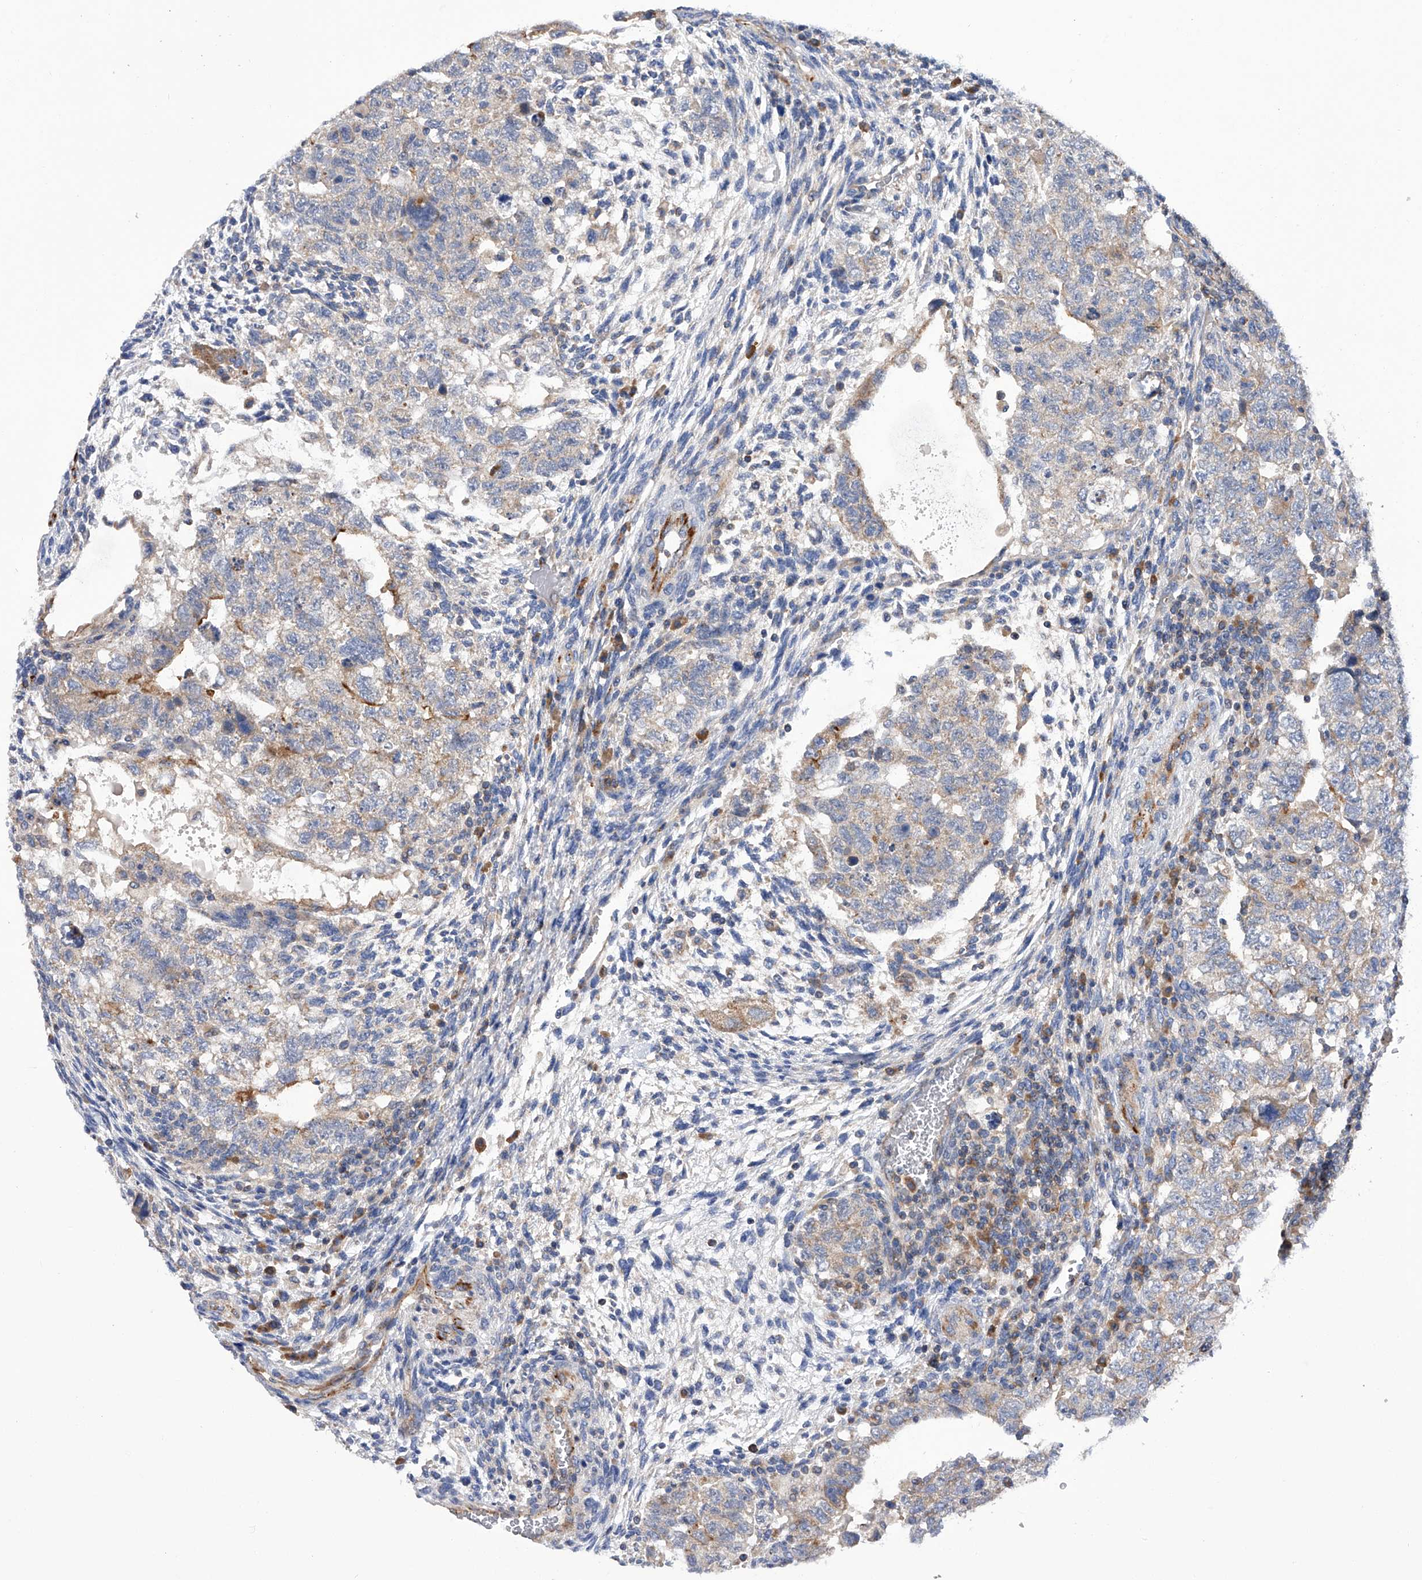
{"staining": {"intensity": "moderate", "quantity": "<25%", "location": "cytoplasmic/membranous"}, "tissue": "testis cancer", "cell_type": "Tumor cells", "image_type": "cancer", "snomed": [{"axis": "morphology", "description": "Carcinoma, Embryonal, NOS"}, {"axis": "topography", "description": "Testis"}], "caption": "Human testis cancer stained for a protein (brown) reveals moderate cytoplasmic/membranous positive expression in about <25% of tumor cells.", "gene": "MLYCD", "patient": {"sex": "male", "age": 36}}